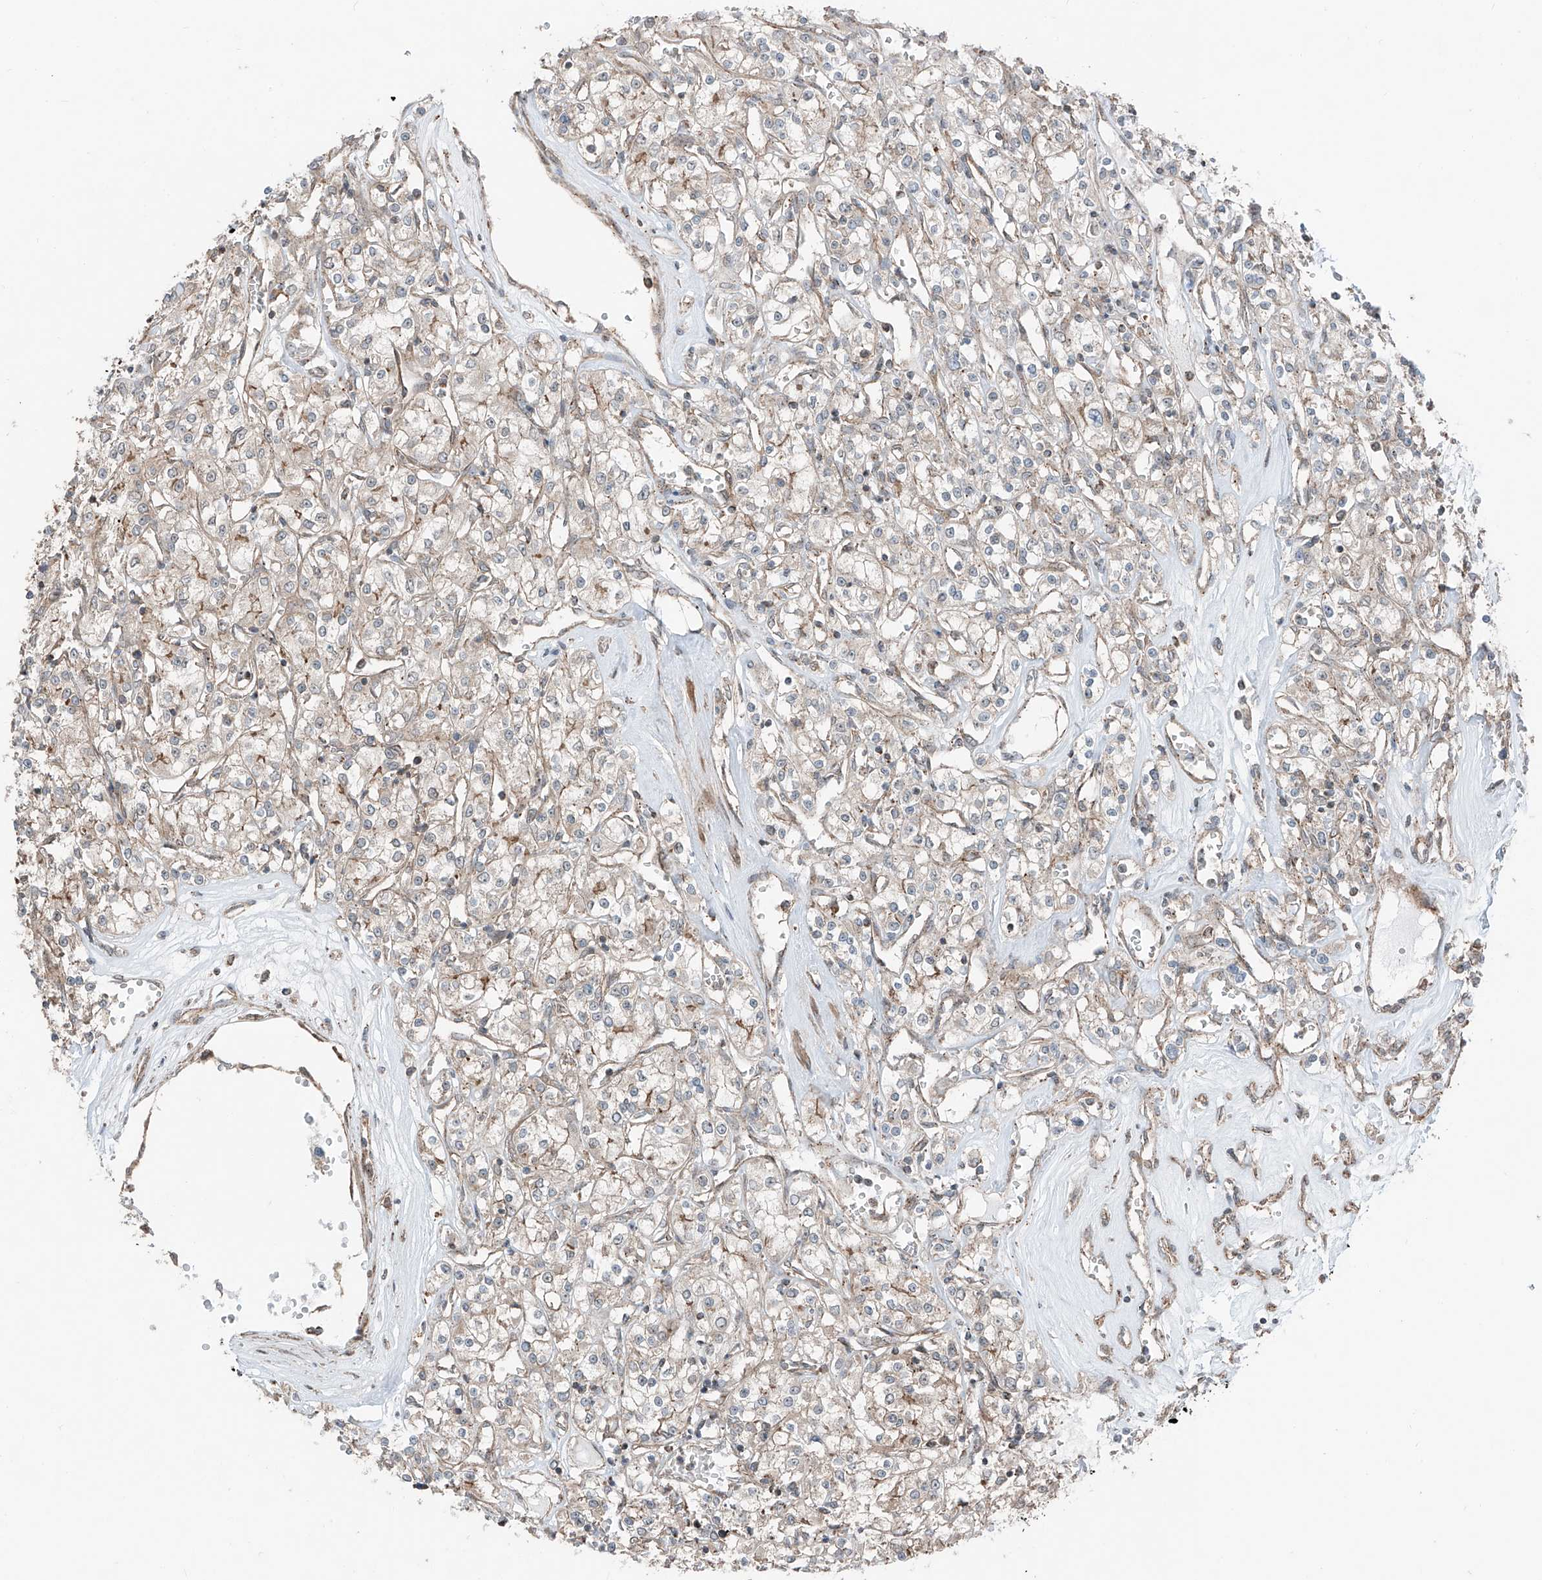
{"staining": {"intensity": "weak", "quantity": "<25%", "location": "cytoplasmic/membranous"}, "tissue": "renal cancer", "cell_type": "Tumor cells", "image_type": "cancer", "snomed": [{"axis": "morphology", "description": "Adenocarcinoma, NOS"}, {"axis": "topography", "description": "Kidney"}], "caption": "DAB (3,3'-diaminobenzidine) immunohistochemical staining of adenocarcinoma (renal) reveals no significant positivity in tumor cells.", "gene": "CEP162", "patient": {"sex": "female", "age": 59}}